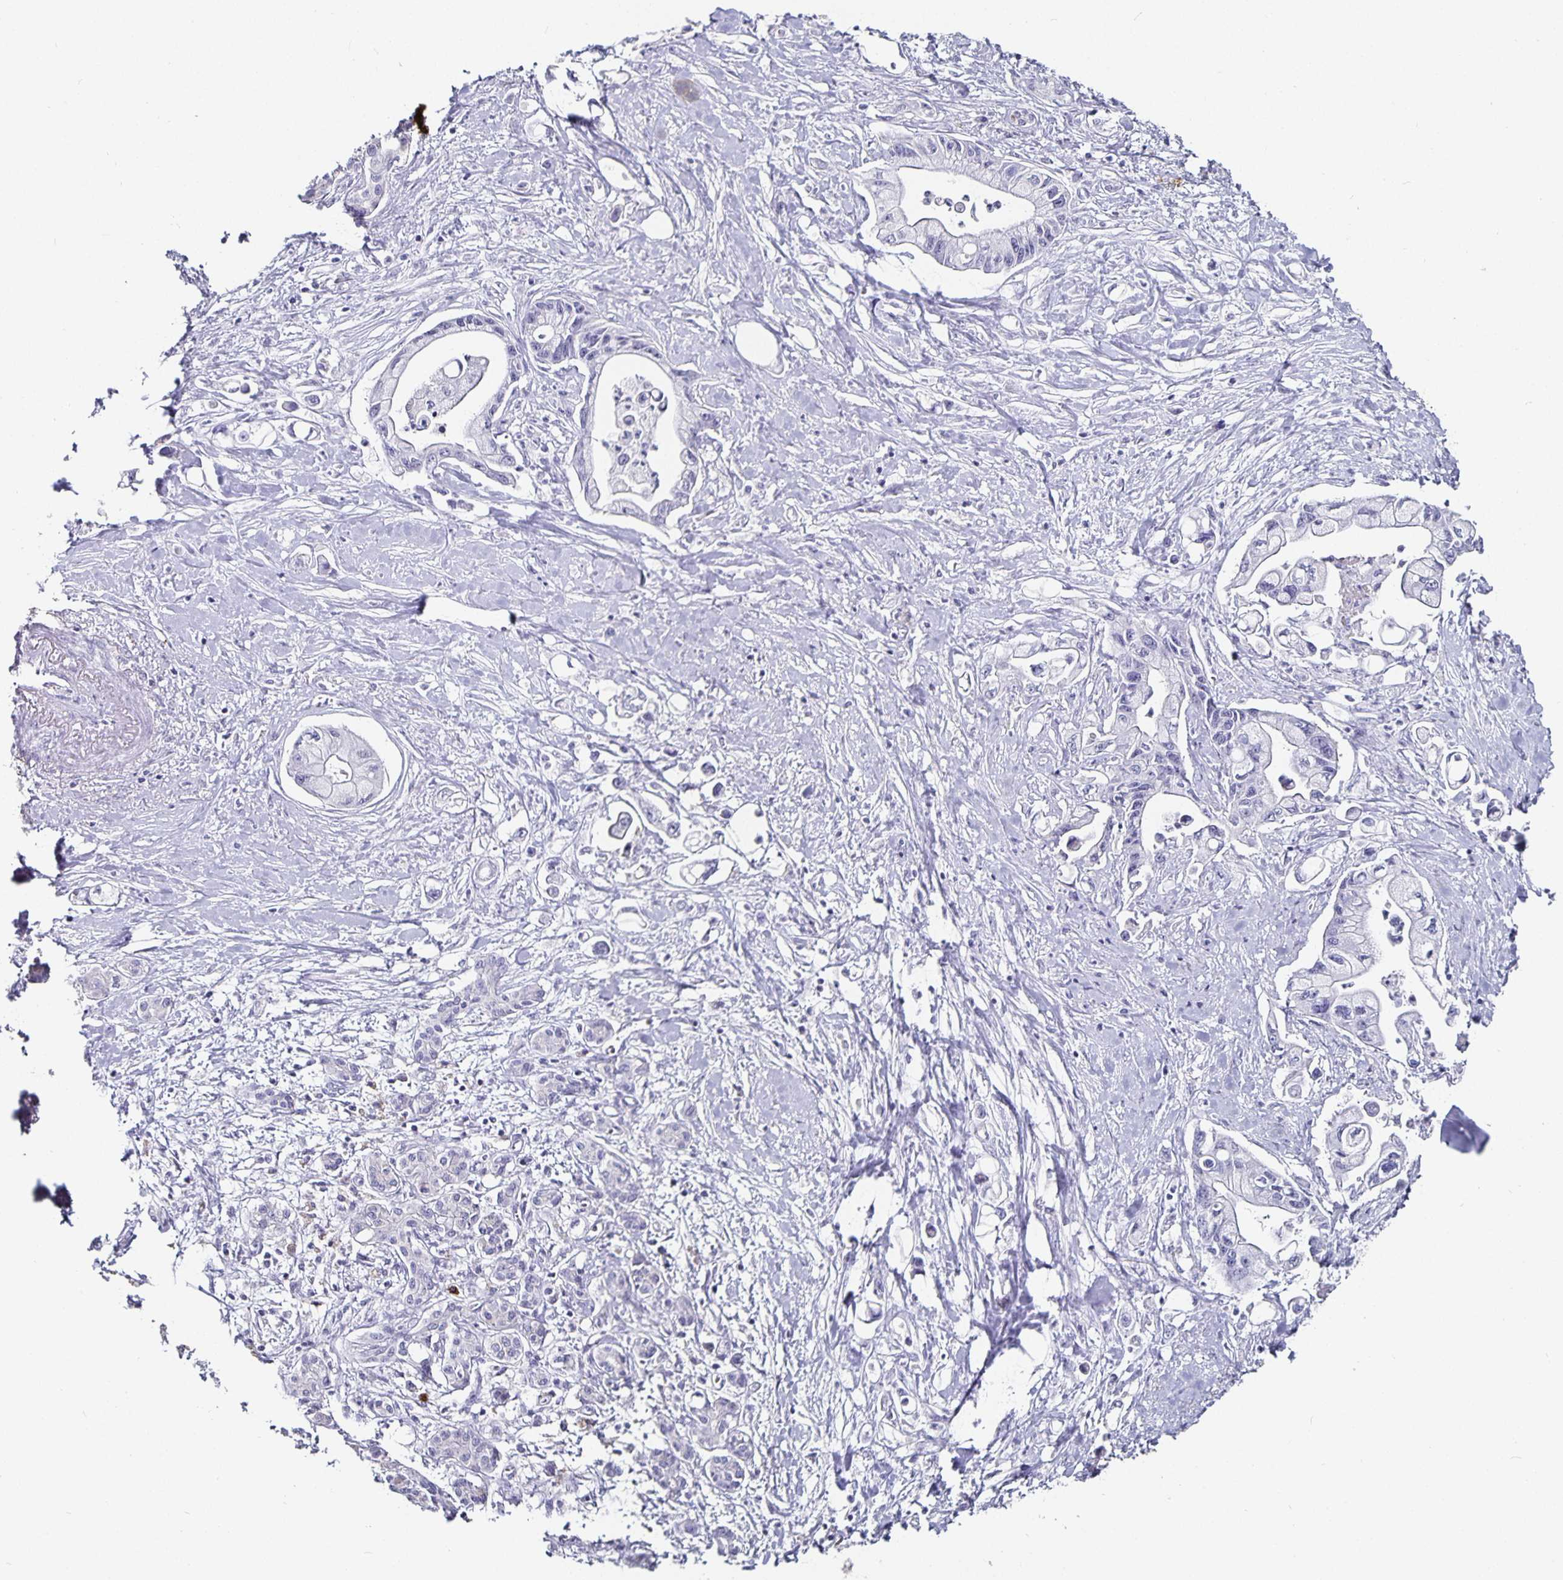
{"staining": {"intensity": "negative", "quantity": "none", "location": "none"}, "tissue": "pancreatic cancer", "cell_type": "Tumor cells", "image_type": "cancer", "snomed": [{"axis": "morphology", "description": "Adenocarcinoma, NOS"}, {"axis": "topography", "description": "Pancreas"}], "caption": "Immunohistochemistry (IHC) photomicrograph of neoplastic tissue: human pancreatic cancer (adenocarcinoma) stained with DAB (3,3'-diaminobenzidine) shows no significant protein positivity in tumor cells. (DAB IHC, high magnification).", "gene": "CHGA", "patient": {"sex": "male", "age": 61}}